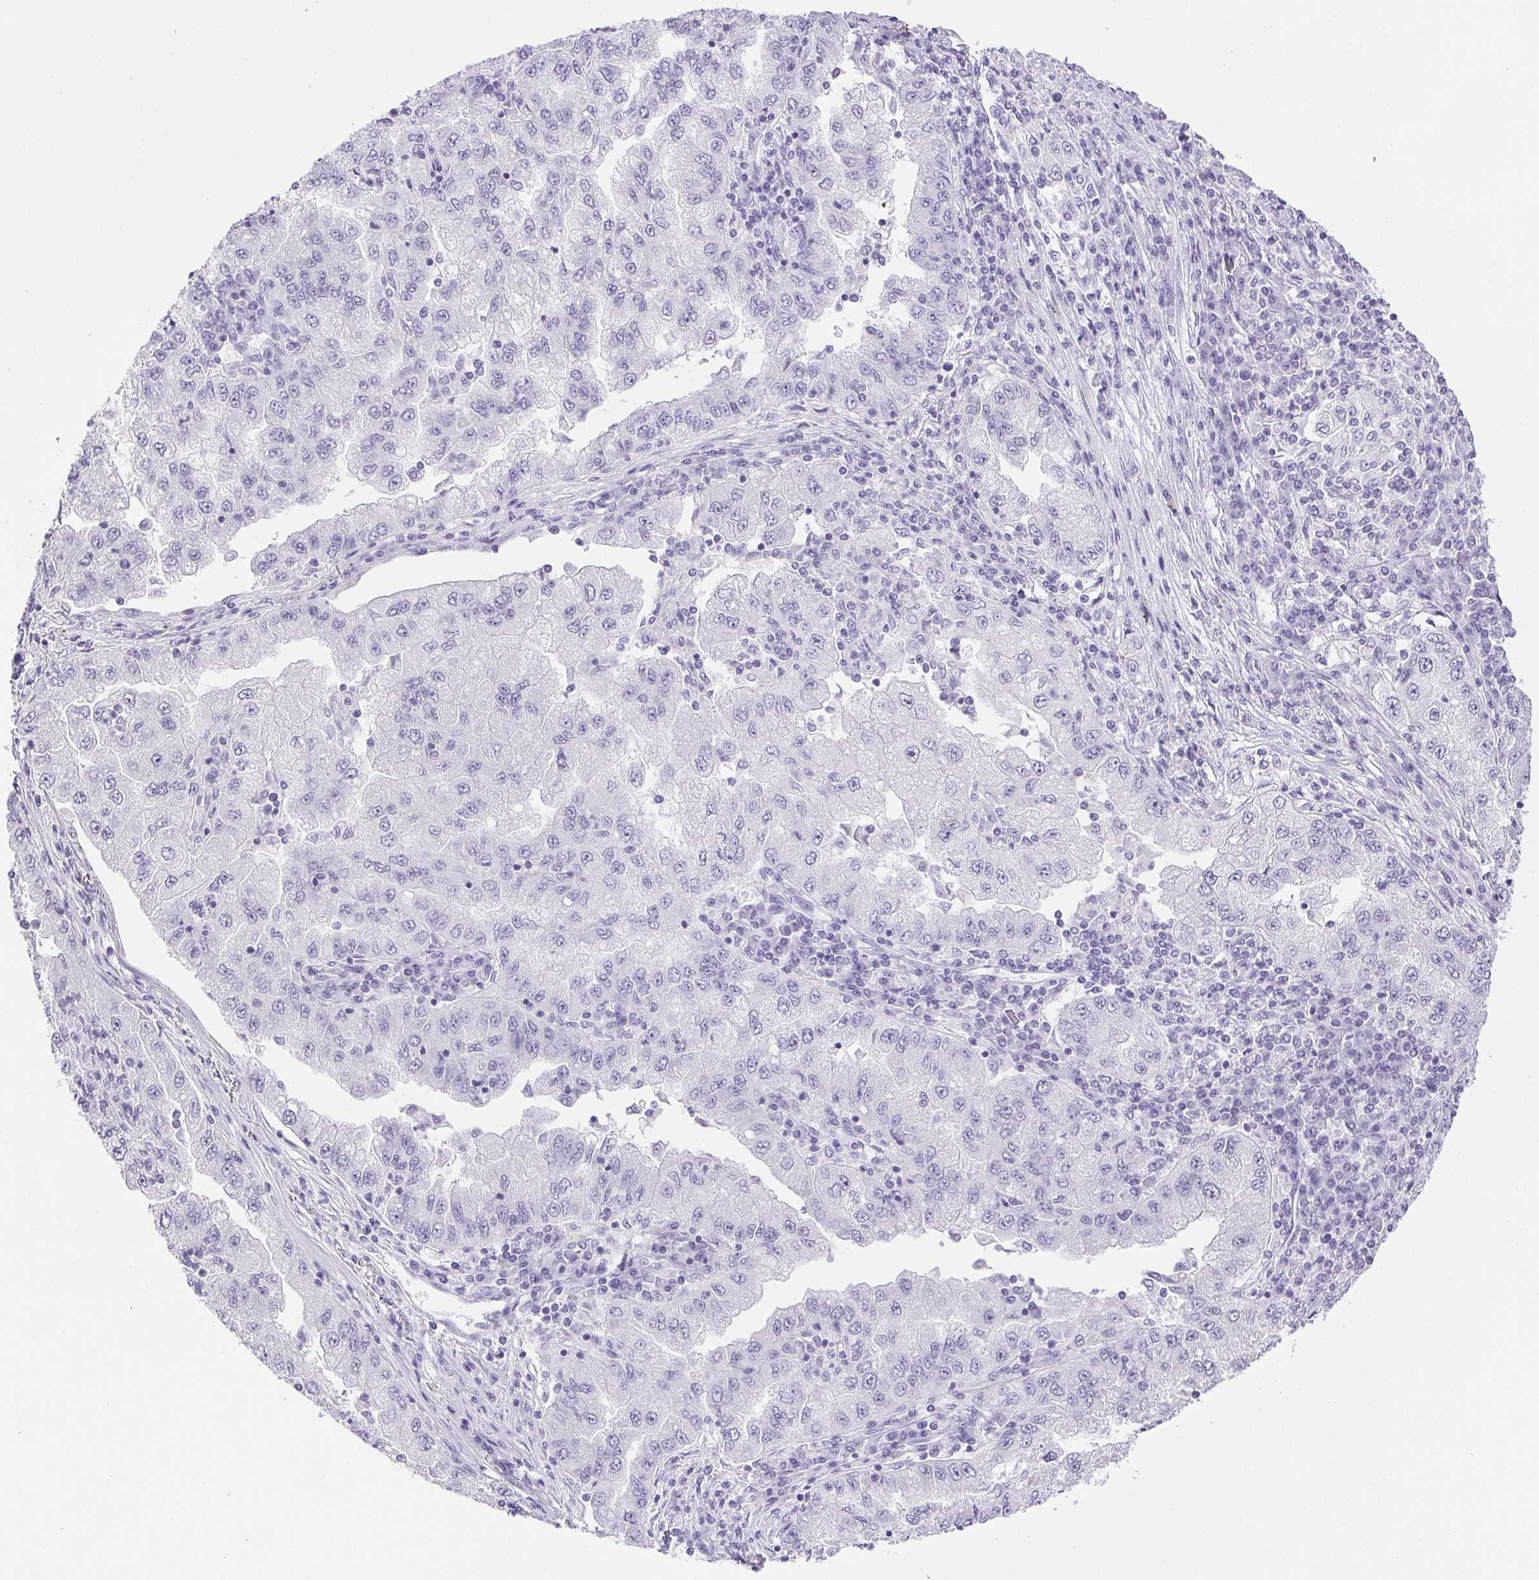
{"staining": {"intensity": "negative", "quantity": "none", "location": "none"}, "tissue": "lung cancer", "cell_type": "Tumor cells", "image_type": "cancer", "snomed": [{"axis": "morphology", "description": "Adenocarcinoma, NOS"}, {"axis": "morphology", "description": "Adenocarcinoma primary or metastatic"}, {"axis": "topography", "description": "Lung"}], "caption": "A micrograph of lung cancer stained for a protein displays no brown staining in tumor cells.", "gene": "HLA-G", "patient": {"sex": "male", "age": 74}}